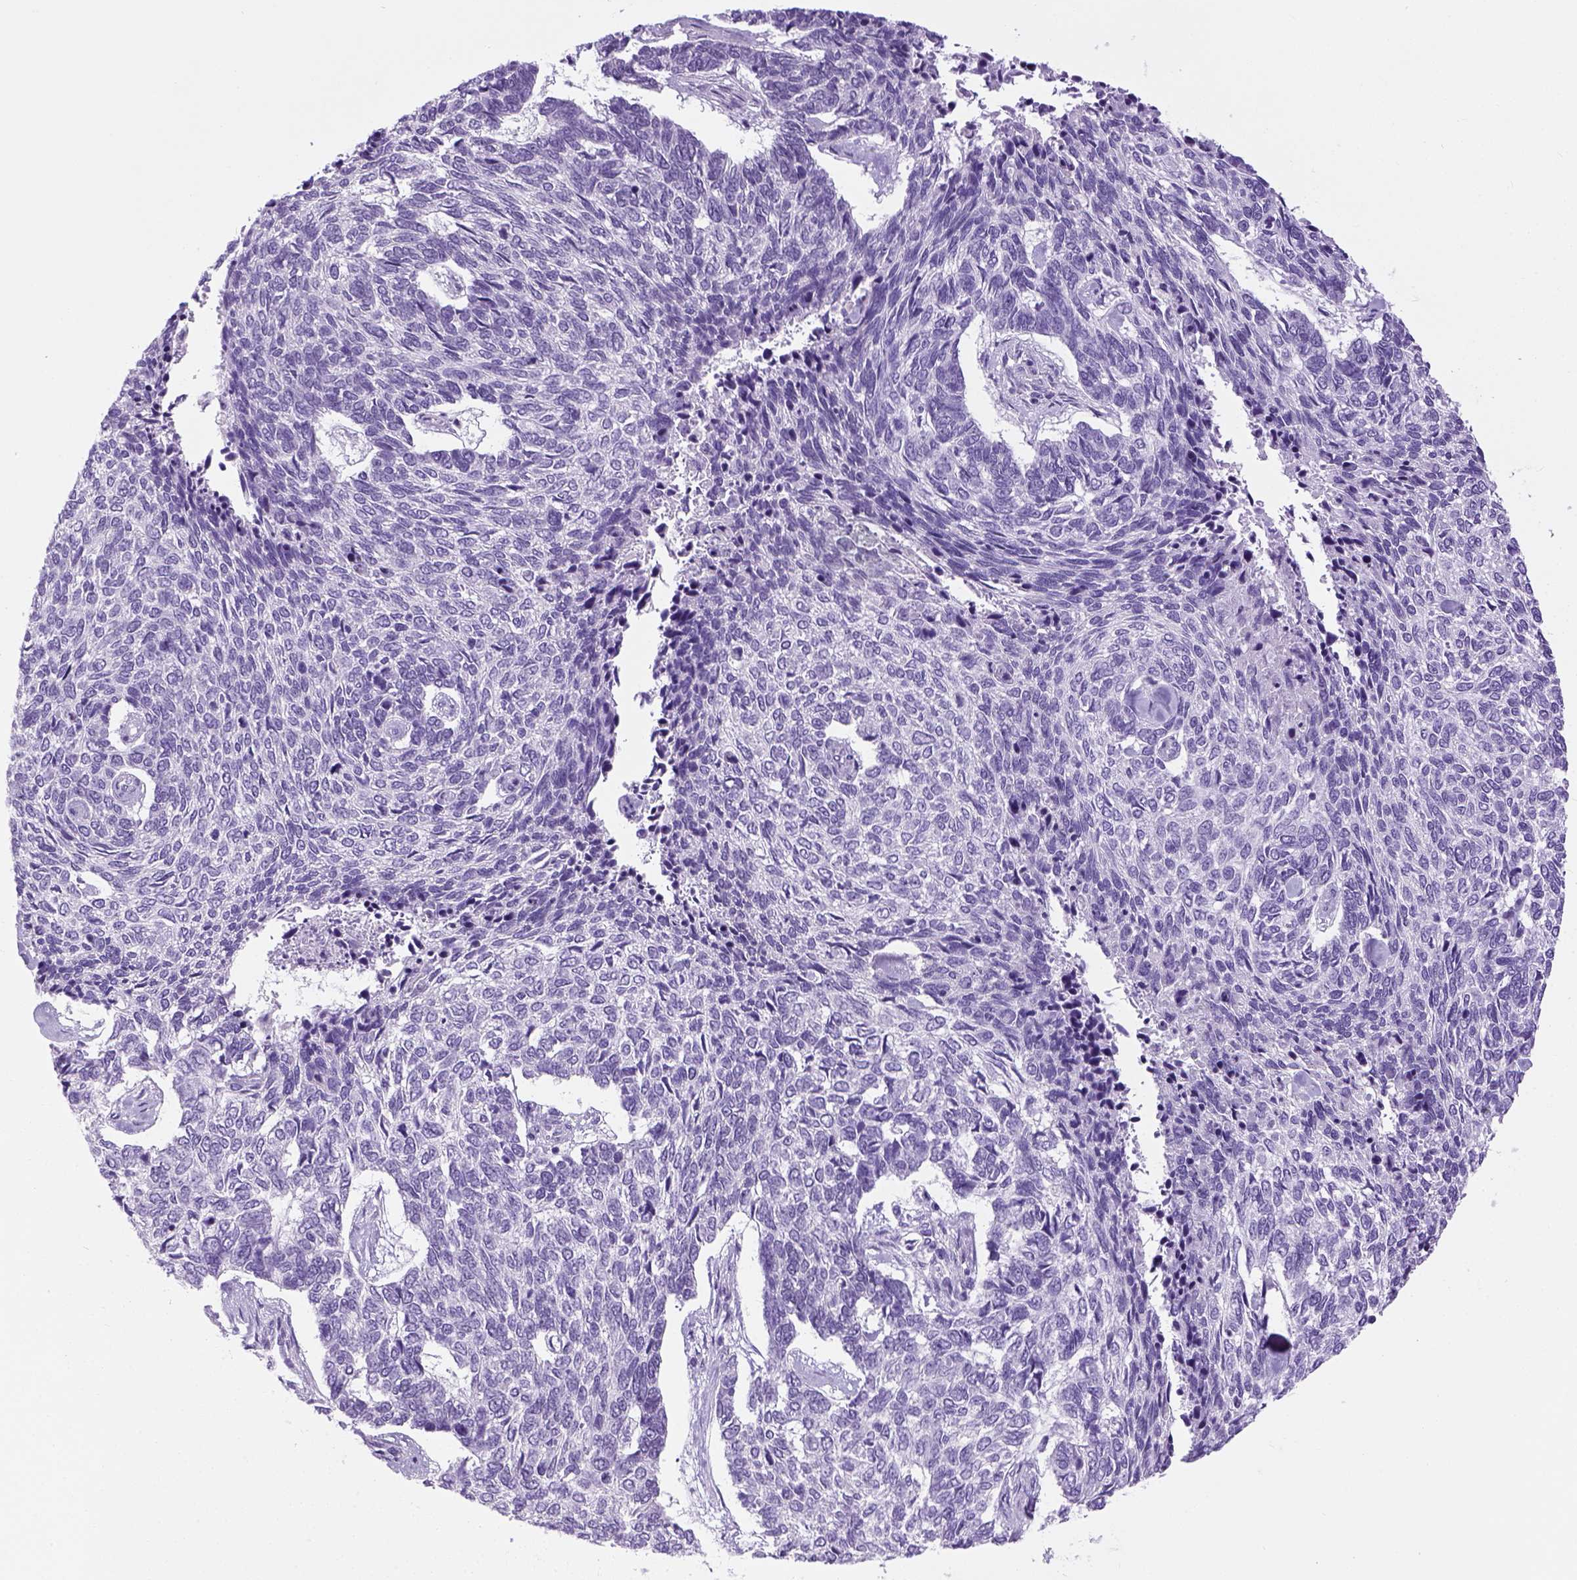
{"staining": {"intensity": "negative", "quantity": "none", "location": "none"}, "tissue": "skin cancer", "cell_type": "Tumor cells", "image_type": "cancer", "snomed": [{"axis": "morphology", "description": "Basal cell carcinoma"}, {"axis": "topography", "description": "Skin"}], "caption": "Image shows no protein positivity in tumor cells of skin cancer (basal cell carcinoma) tissue.", "gene": "LGSN", "patient": {"sex": "female", "age": 65}}